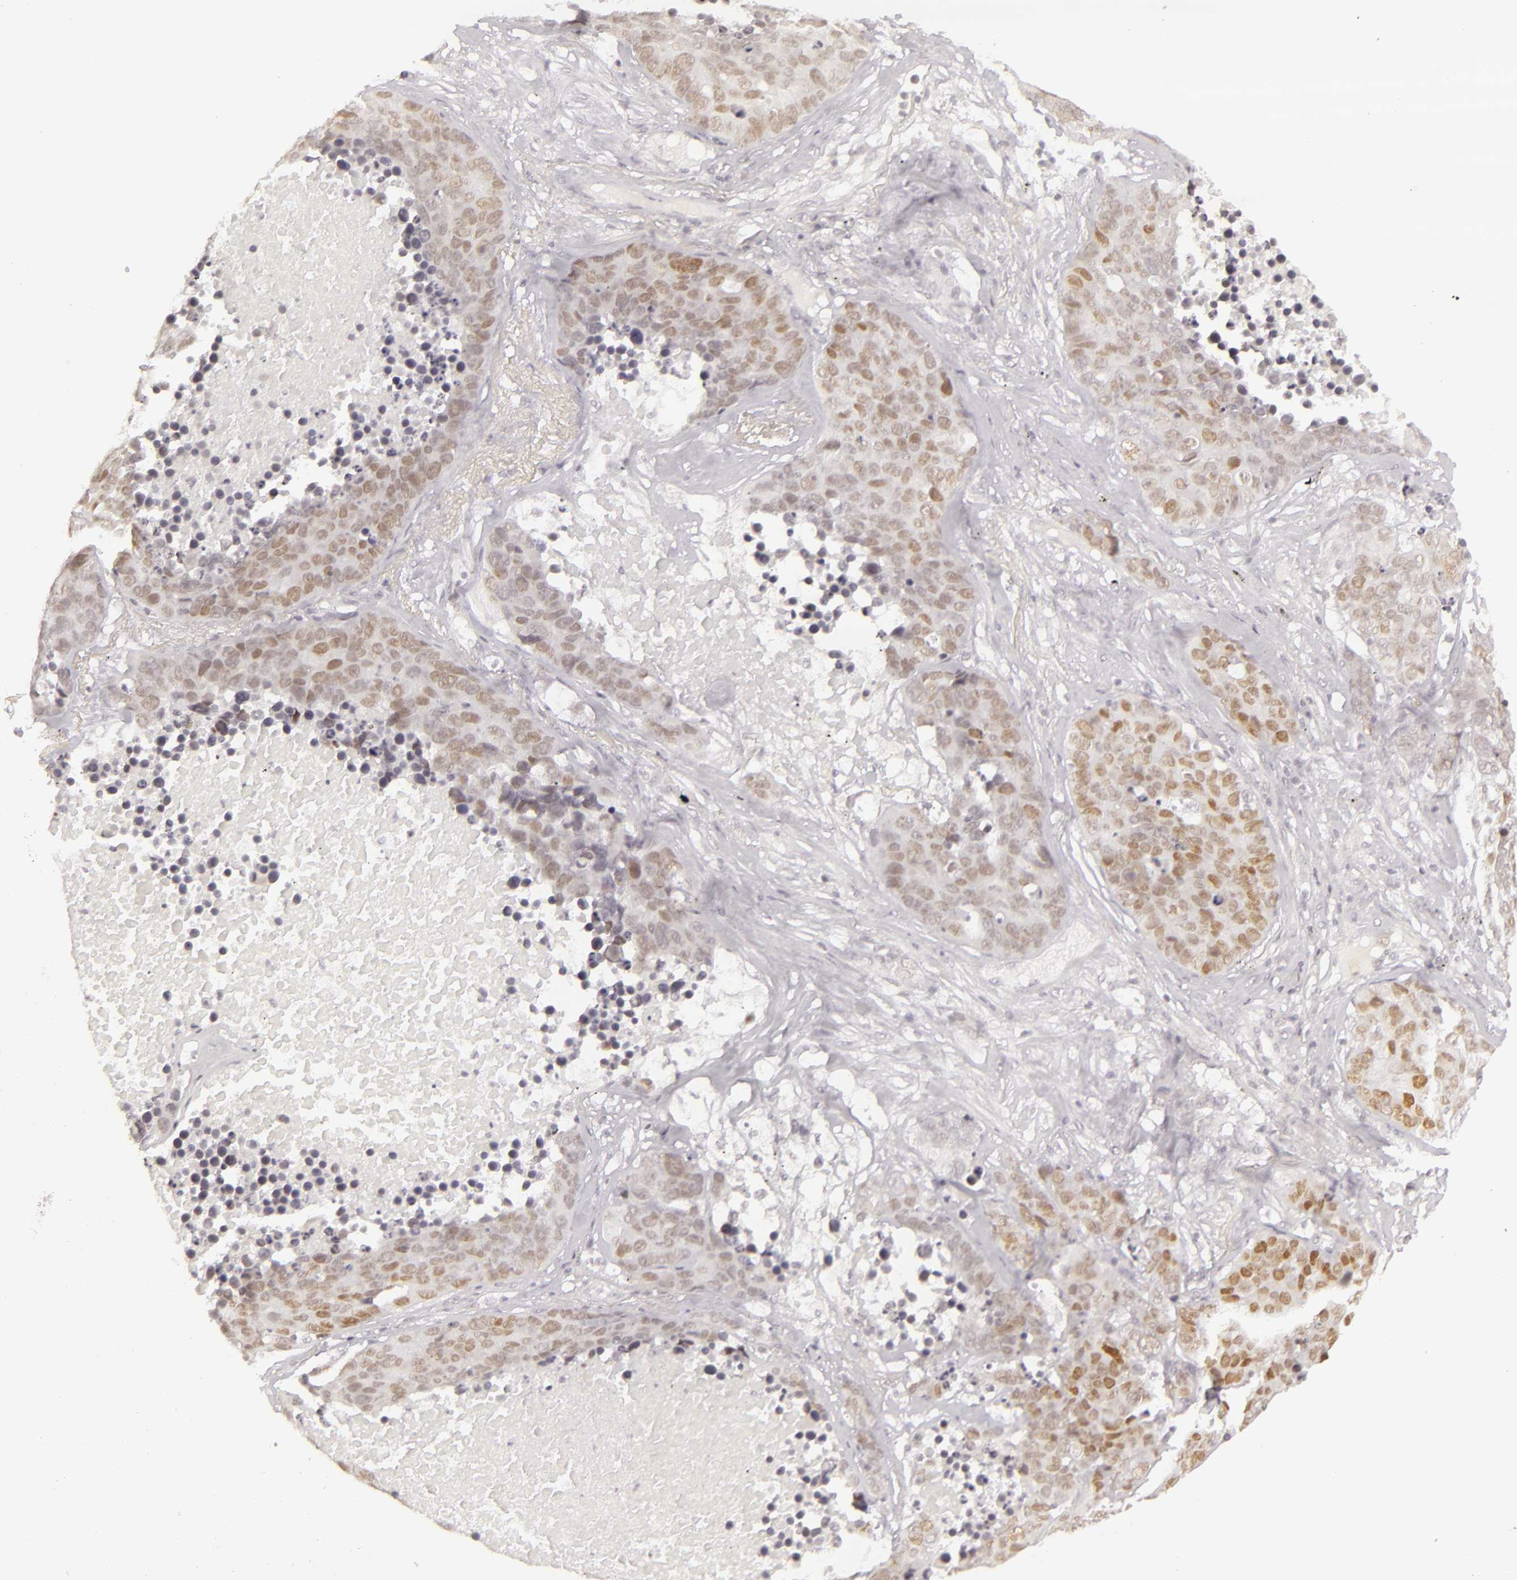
{"staining": {"intensity": "weak", "quantity": "25%-75%", "location": "nuclear"}, "tissue": "lung cancer", "cell_type": "Tumor cells", "image_type": "cancer", "snomed": [{"axis": "morphology", "description": "Carcinoid, malignant, NOS"}, {"axis": "topography", "description": "Lung"}], "caption": "Protein staining by immunohistochemistry (IHC) demonstrates weak nuclear expression in approximately 25%-75% of tumor cells in lung cancer (carcinoid (malignant)).", "gene": "SIX1", "patient": {"sex": "male", "age": 60}}